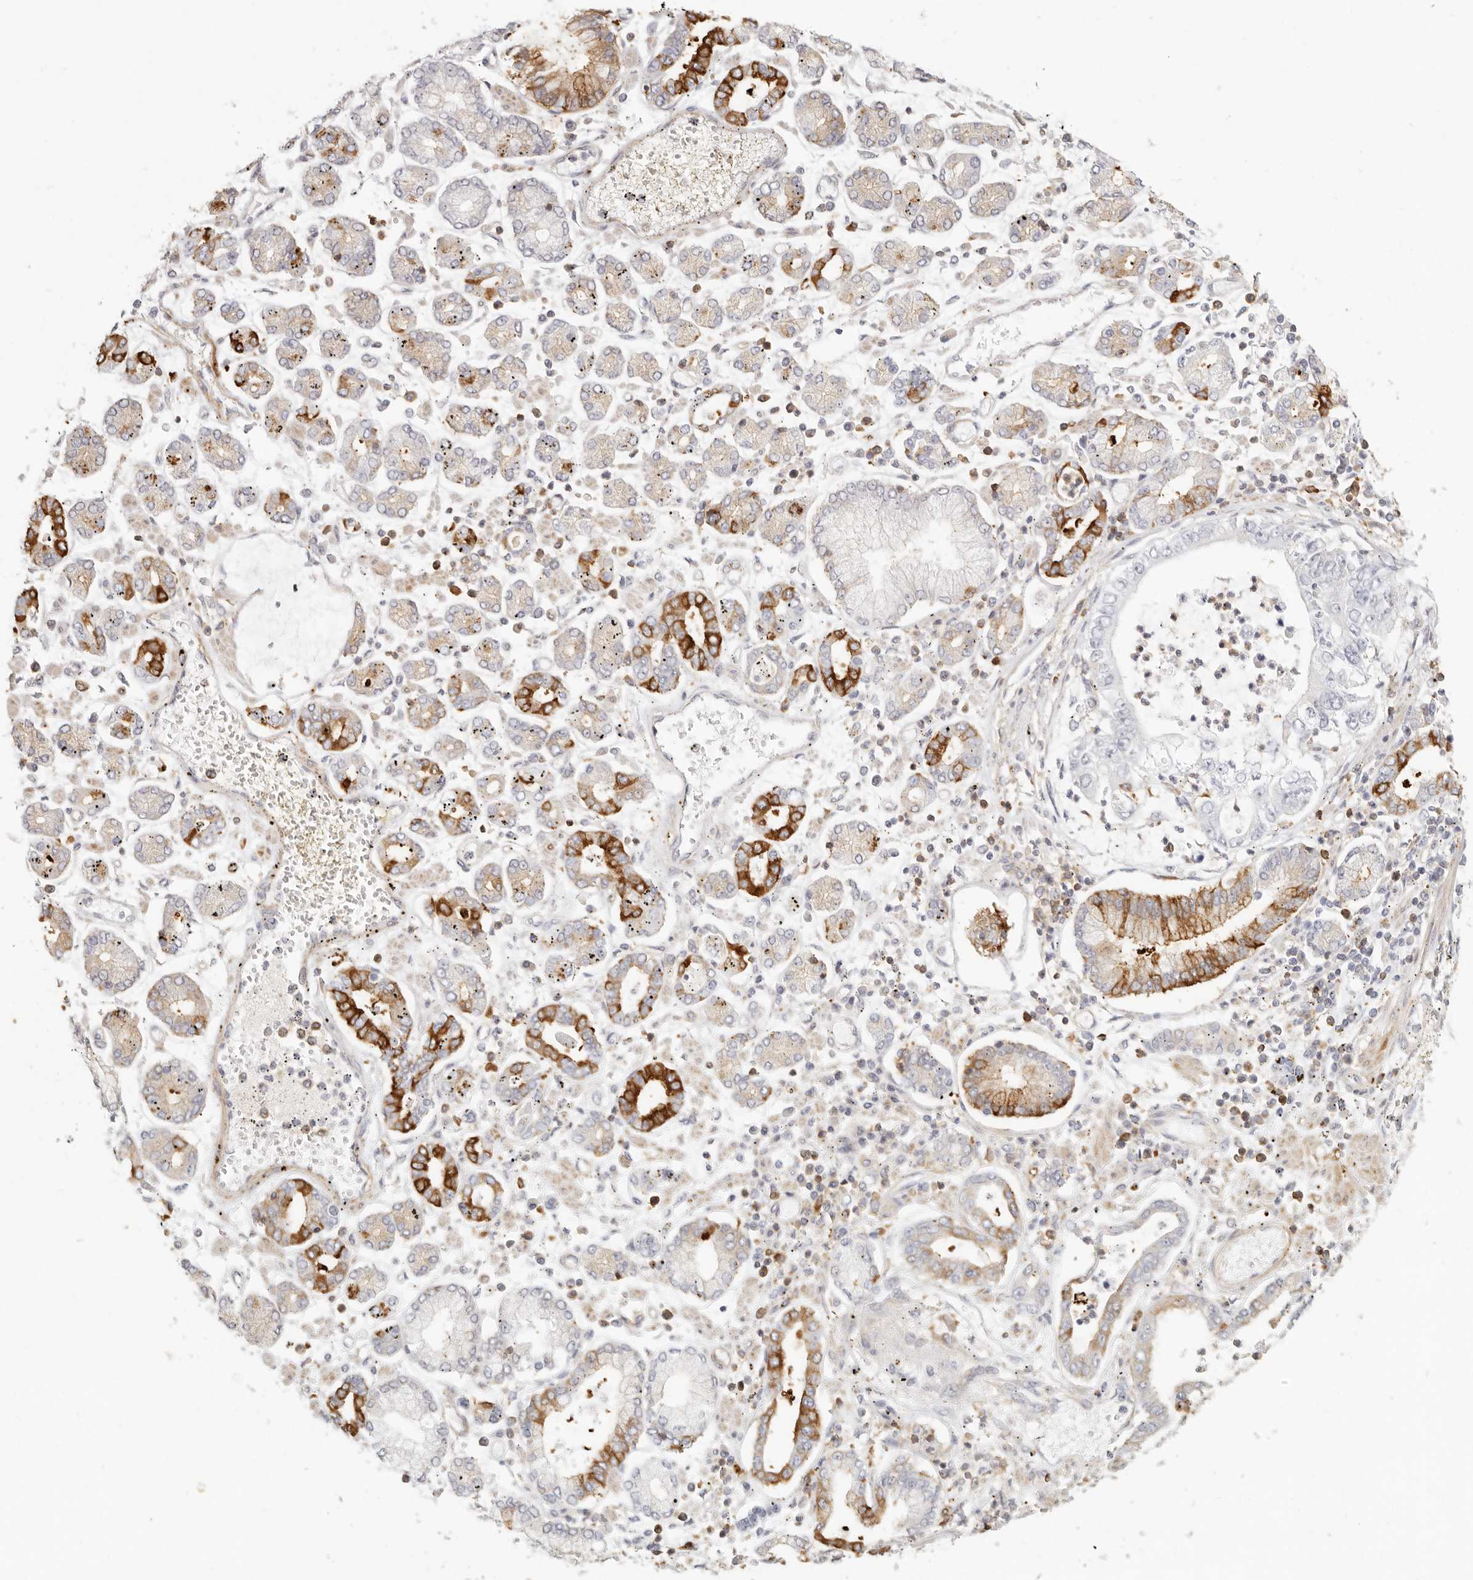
{"staining": {"intensity": "moderate", "quantity": "<25%", "location": "cytoplasmic/membranous"}, "tissue": "stomach cancer", "cell_type": "Tumor cells", "image_type": "cancer", "snomed": [{"axis": "morphology", "description": "Adenocarcinoma, NOS"}, {"axis": "topography", "description": "Stomach"}], "caption": "This histopathology image displays IHC staining of human stomach adenocarcinoma, with low moderate cytoplasmic/membranous positivity in approximately <25% of tumor cells.", "gene": "NIBAN1", "patient": {"sex": "male", "age": 76}}